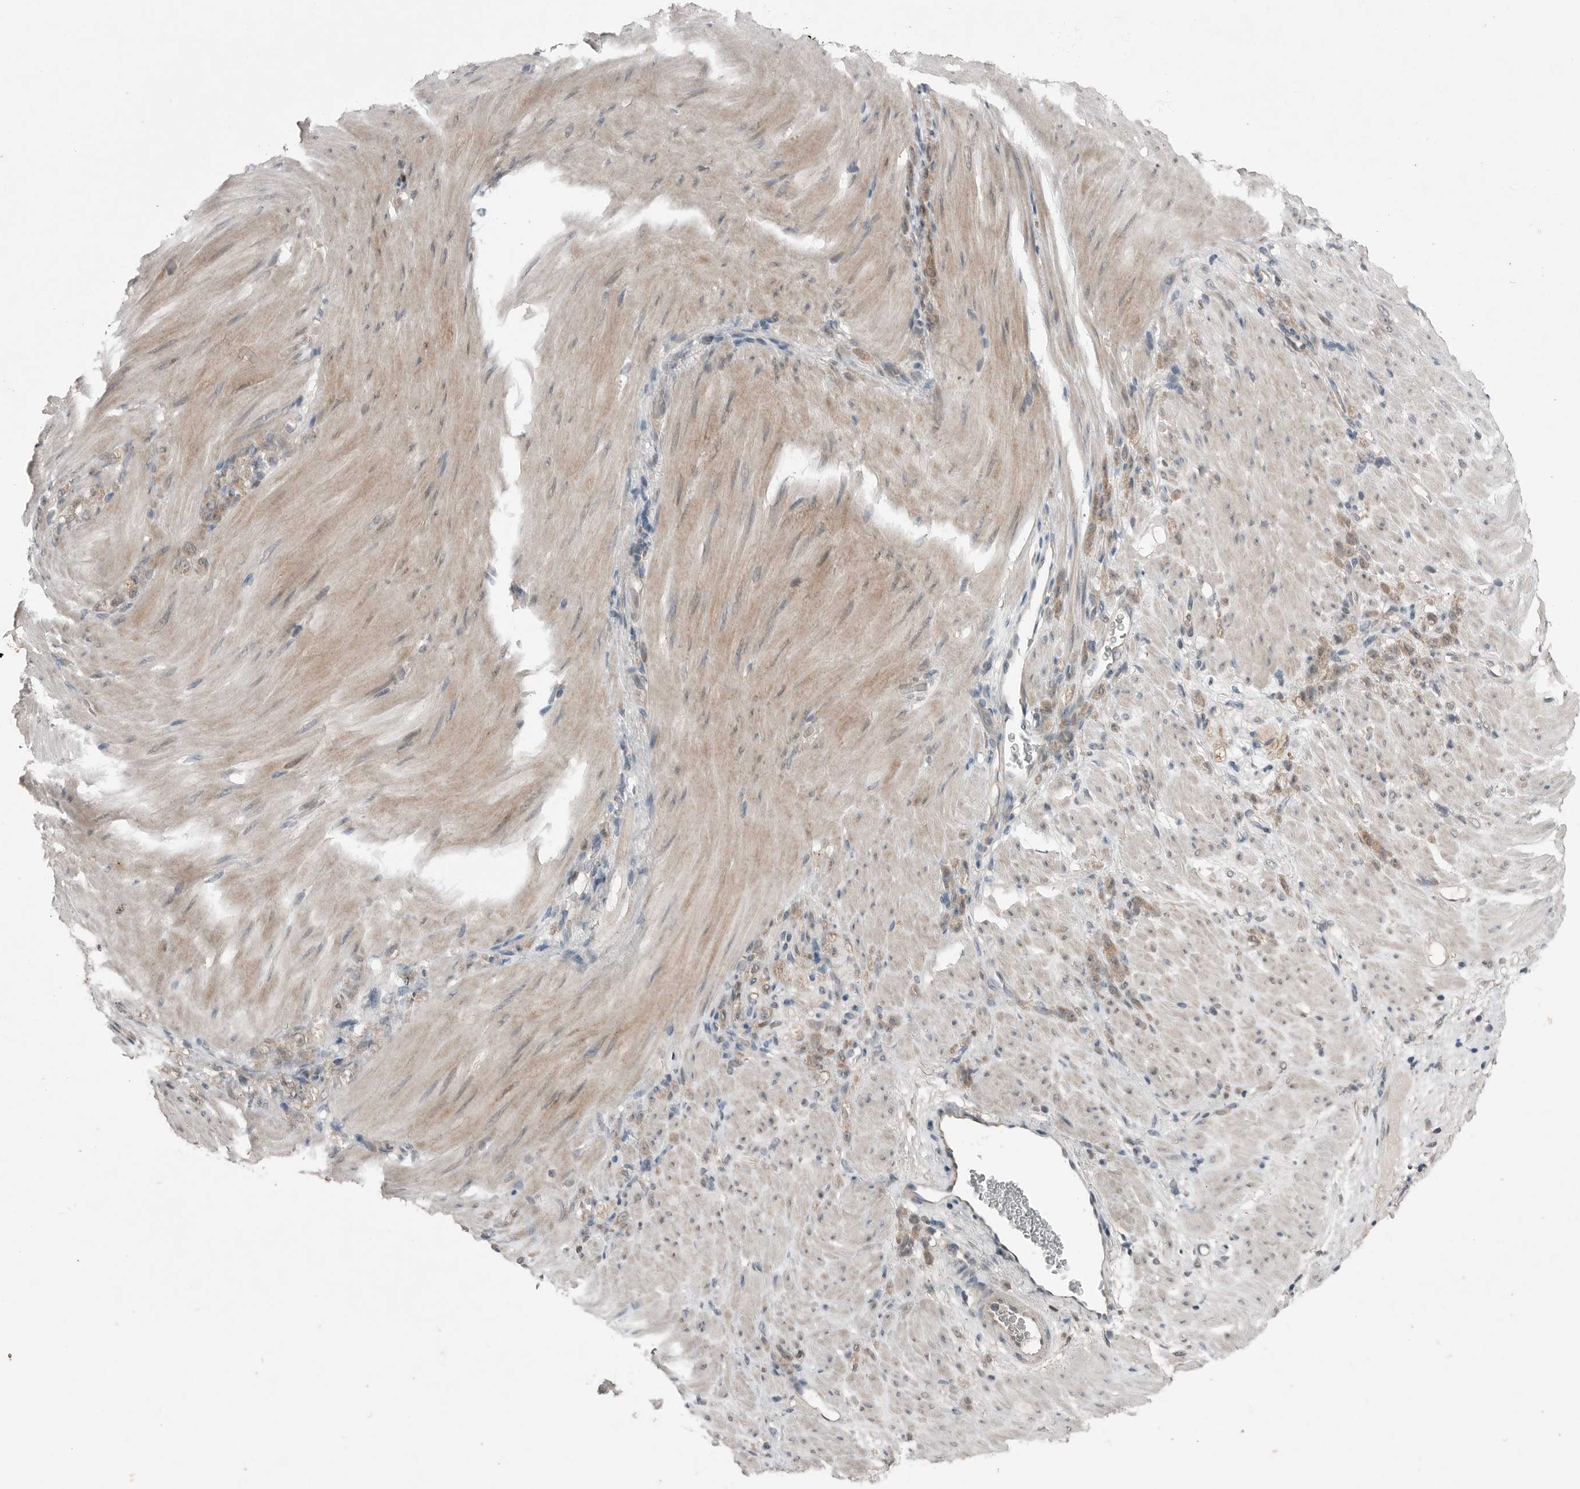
{"staining": {"intensity": "moderate", "quantity": ">75%", "location": "cytoplasmic/membranous"}, "tissue": "stomach cancer", "cell_type": "Tumor cells", "image_type": "cancer", "snomed": [{"axis": "morphology", "description": "Normal tissue, NOS"}, {"axis": "morphology", "description": "Adenocarcinoma, NOS"}, {"axis": "topography", "description": "Stomach"}], "caption": "This histopathology image displays immunohistochemistry (IHC) staining of human adenocarcinoma (stomach), with medium moderate cytoplasmic/membranous expression in approximately >75% of tumor cells.", "gene": "MFAP3L", "patient": {"sex": "male", "age": 82}}